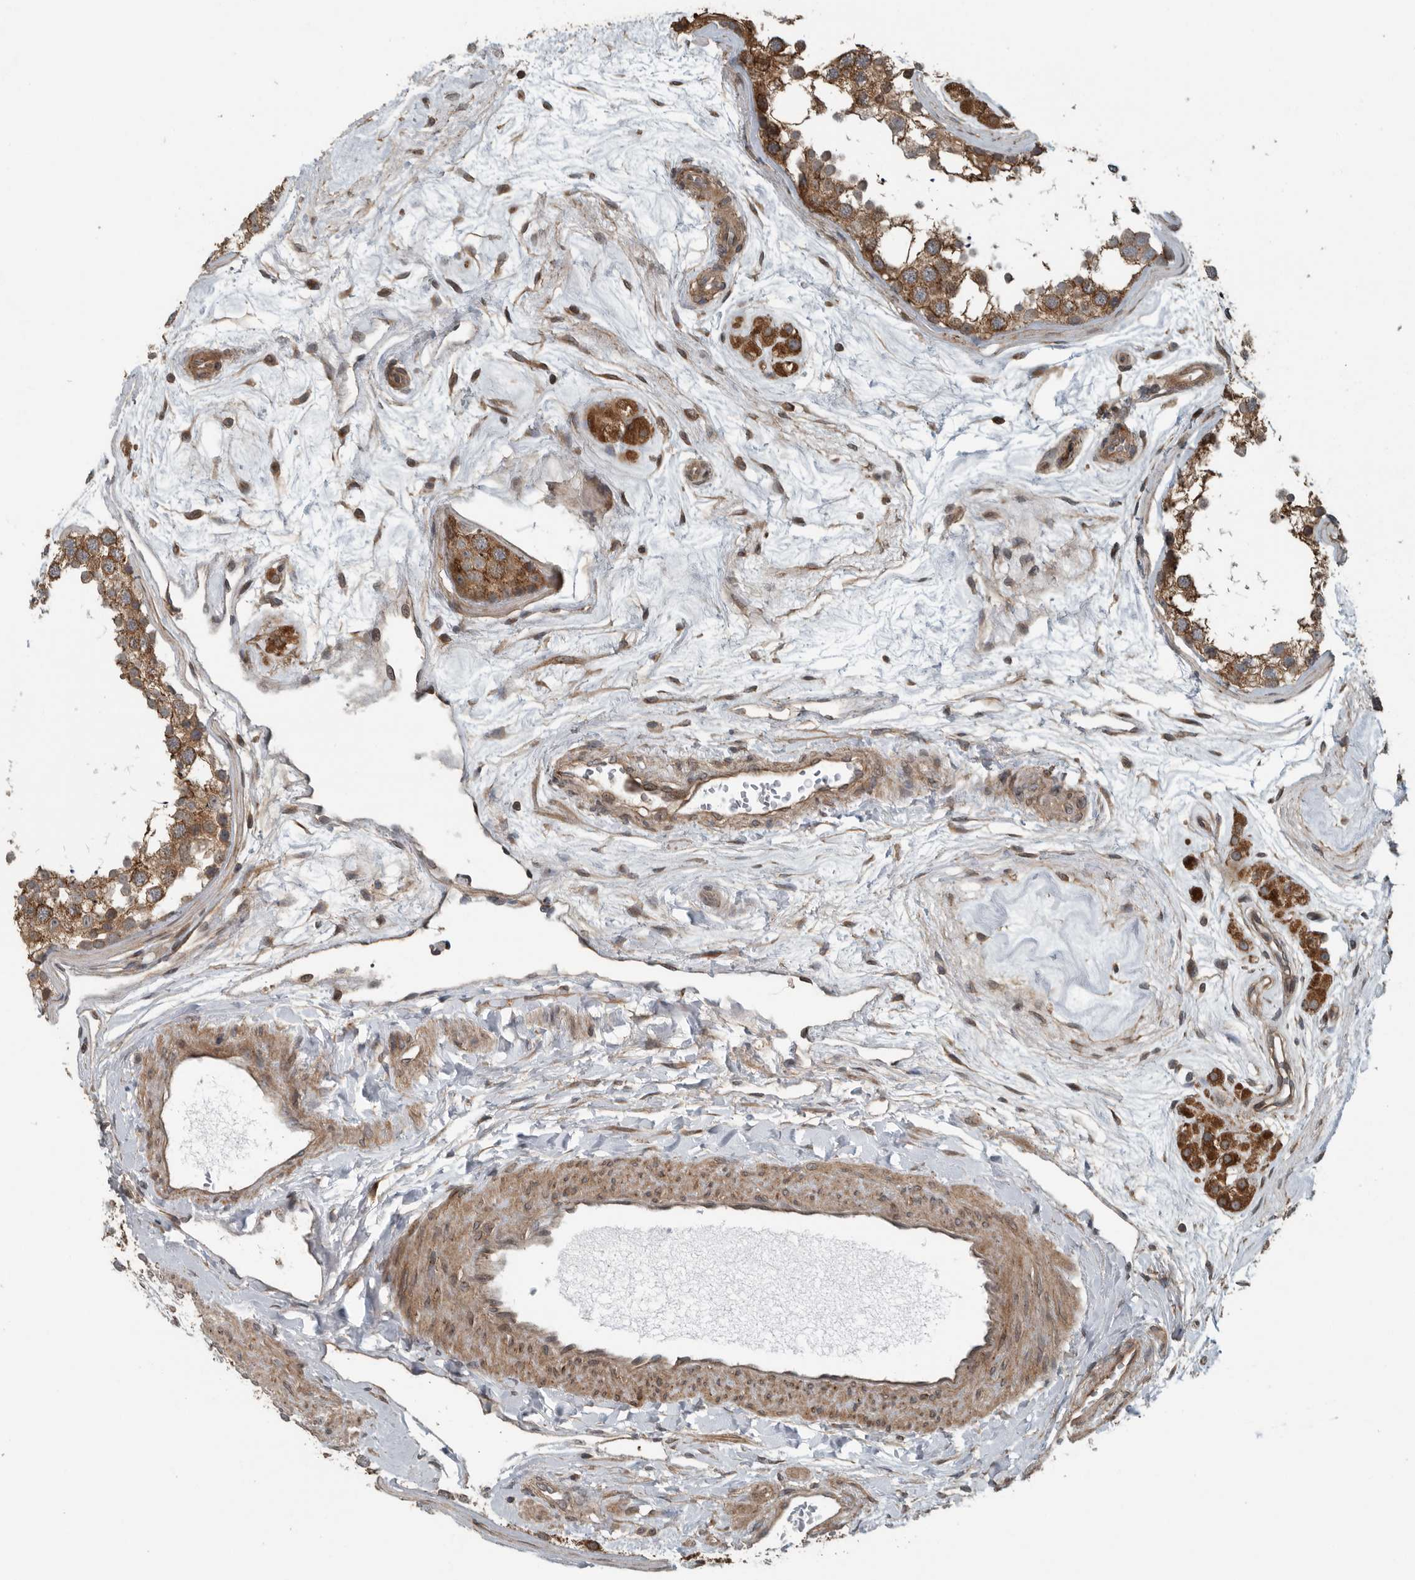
{"staining": {"intensity": "strong", "quantity": ">75%", "location": "cytoplasmic/membranous"}, "tissue": "testis", "cell_type": "Cells in seminiferous ducts", "image_type": "normal", "snomed": [{"axis": "morphology", "description": "Normal tissue, NOS"}, {"axis": "topography", "description": "Testis"}], "caption": "High-magnification brightfield microscopy of normal testis stained with DAB (brown) and counterstained with hematoxylin (blue). cells in seminiferous ducts exhibit strong cytoplasmic/membranous staining is seen in about>75% of cells.", "gene": "AMFR", "patient": {"sex": "male", "age": 56}}